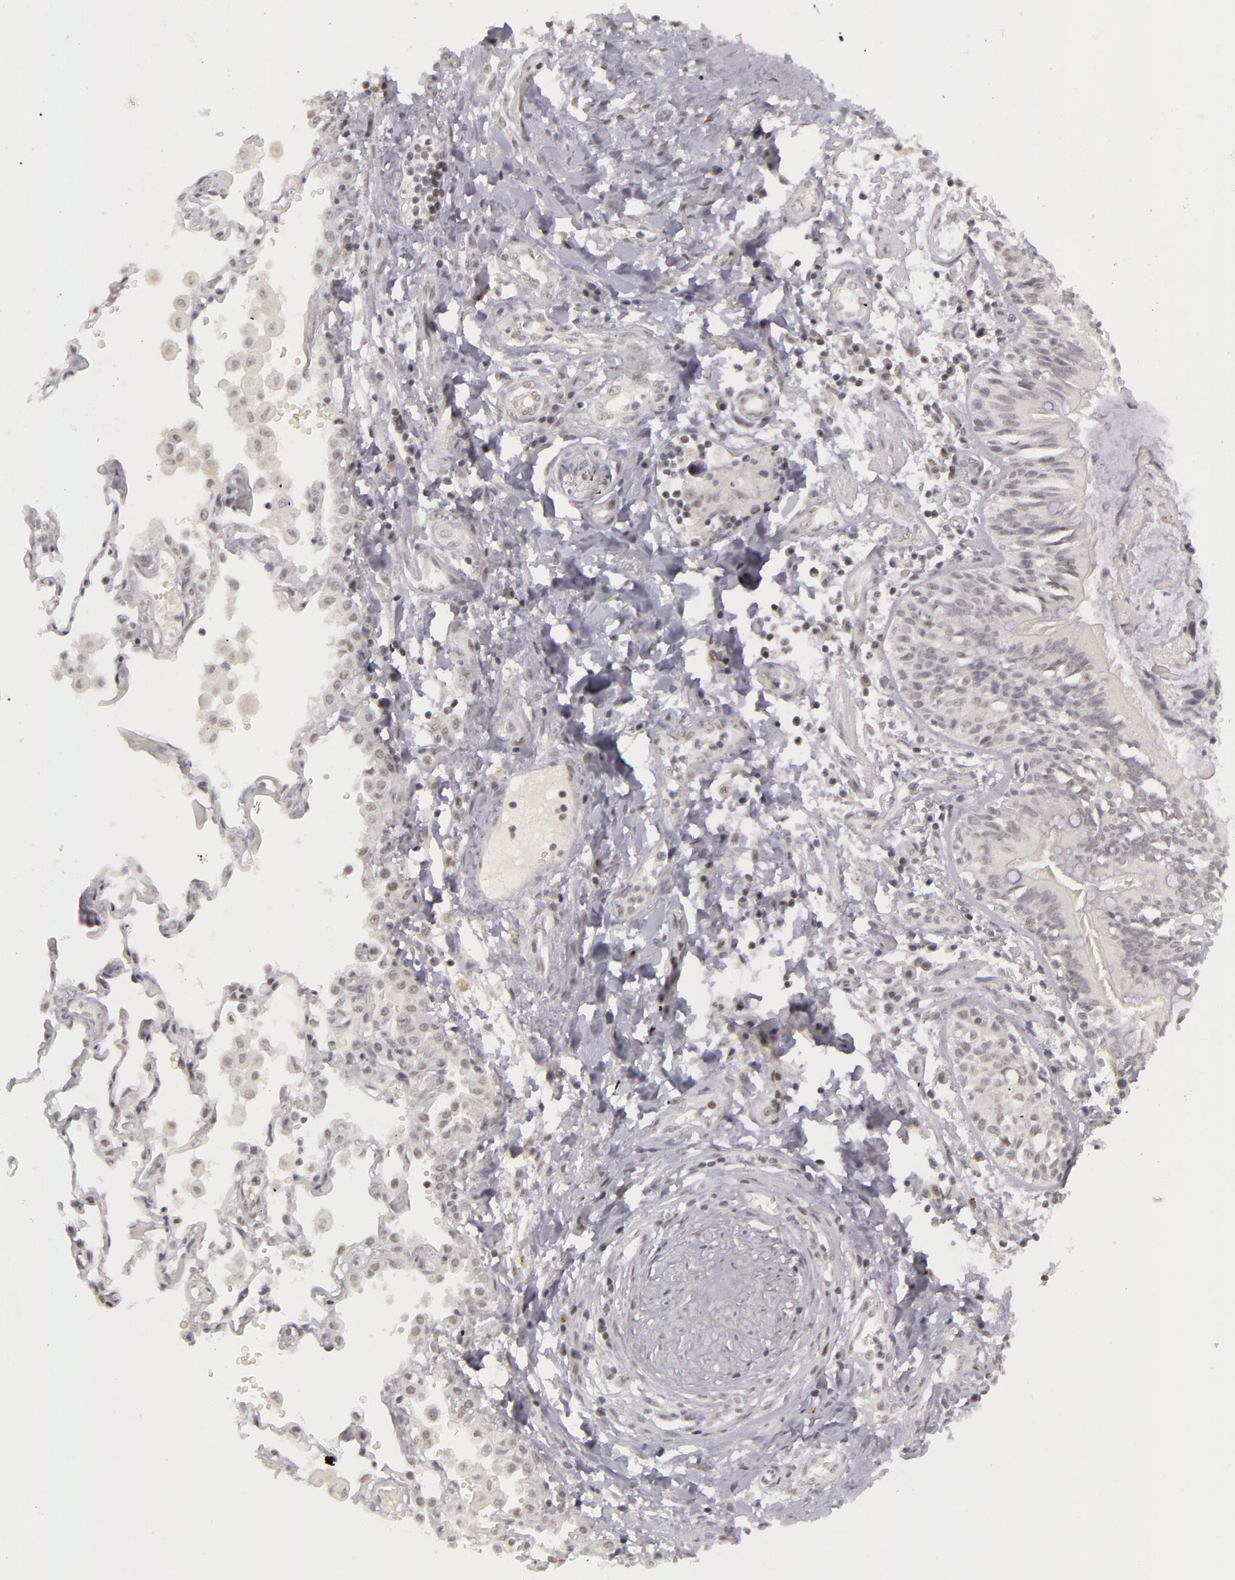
{"staining": {"intensity": "negative", "quantity": "none", "location": "none"}, "tissue": "lung cancer", "cell_type": "Tumor cells", "image_type": "cancer", "snomed": [{"axis": "morphology", "description": "Adenocarcinoma, NOS"}, {"axis": "topography", "description": "Lung"}], "caption": "Immunohistochemistry (IHC) micrograph of human lung cancer (adenocarcinoma) stained for a protein (brown), which reveals no expression in tumor cells. The staining is performed using DAB (3,3'-diaminobenzidine) brown chromogen with nuclei counter-stained in using hematoxylin.", "gene": "RRP7A", "patient": {"sex": "male", "age": 64}}